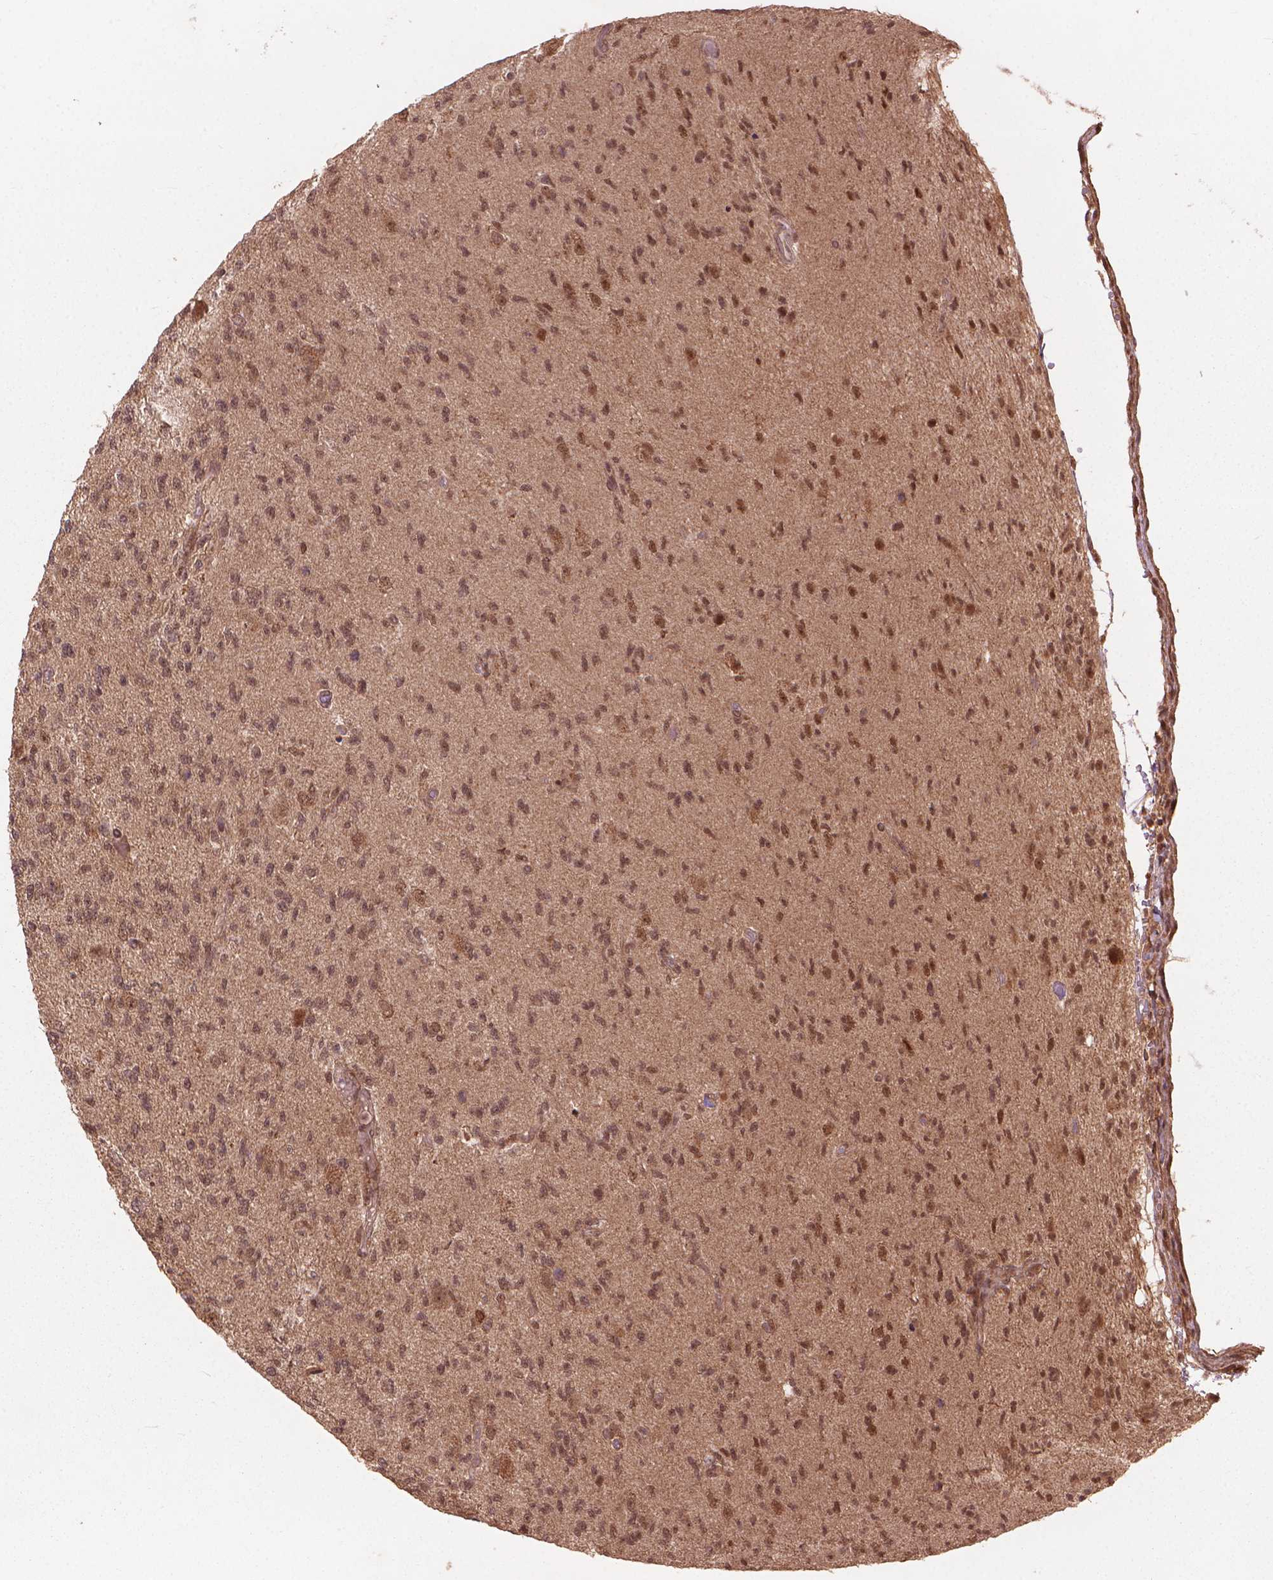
{"staining": {"intensity": "moderate", "quantity": ">75%", "location": "nuclear"}, "tissue": "glioma", "cell_type": "Tumor cells", "image_type": "cancer", "snomed": [{"axis": "morphology", "description": "Glioma, malignant, High grade"}, {"axis": "topography", "description": "Brain"}], "caption": "Glioma stained for a protein (brown) displays moderate nuclear positive expression in approximately >75% of tumor cells.", "gene": "SSU72", "patient": {"sex": "male", "age": 56}}